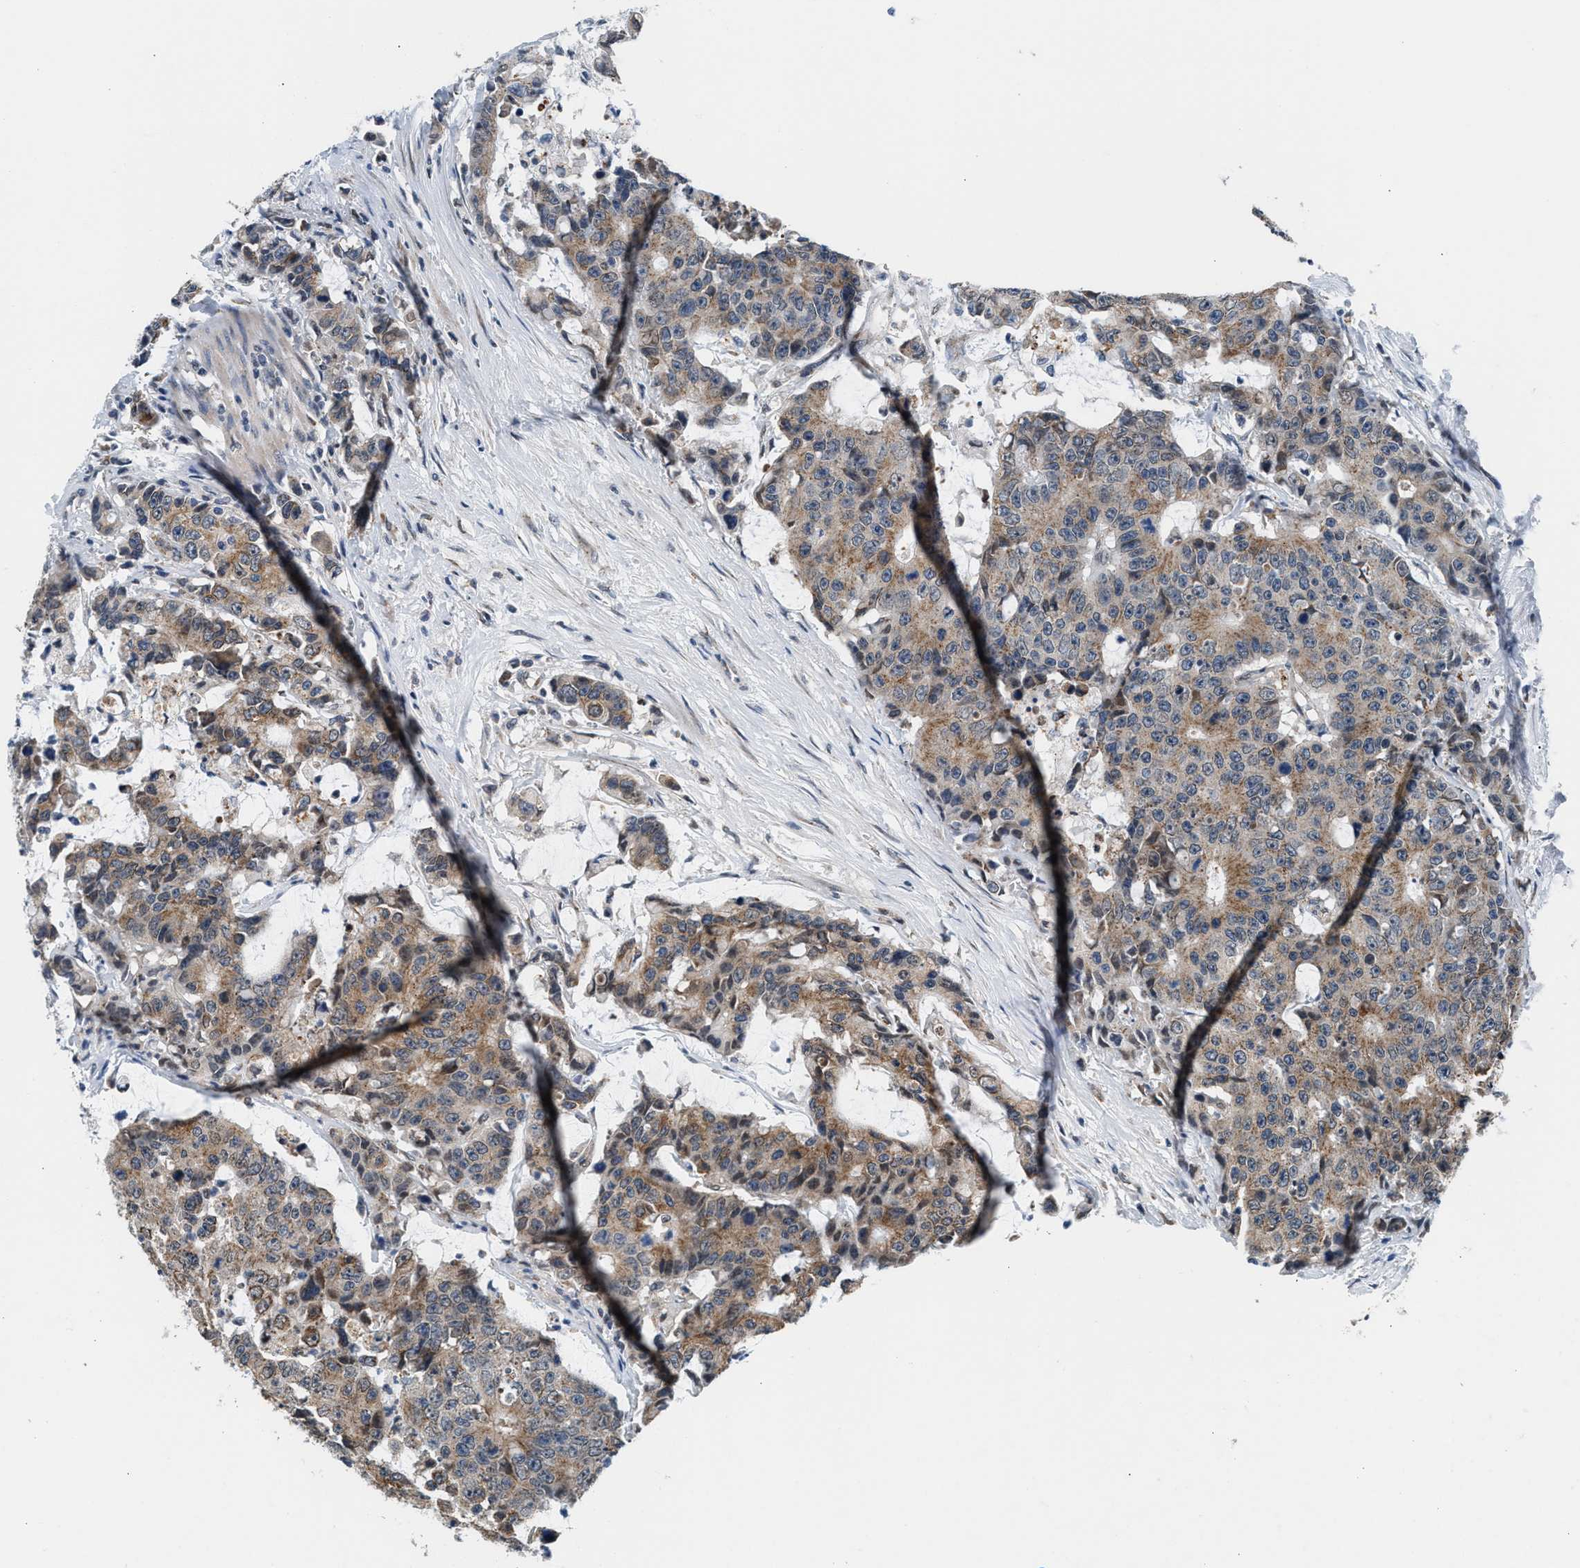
{"staining": {"intensity": "moderate", "quantity": ">75%", "location": "cytoplasmic/membranous"}, "tissue": "colorectal cancer", "cell_type": "Tumor cells", "image_type": "cancer", "snomed": [{"axis": "morphology", "description": "Adenocarcinoma, NOS"}, {"axis": "topography", "description": "Colon"}], "caption": "Colorectal adenocarcinoma was stained to show a protein in brown. There is medium levels of moderate cytoplasmic/membranous positivity in approximately >75% of tumor cells. The protein of interest is shown in brown color, while the nuclei are stained blue.", "gene": "KCNMB2", "patient": {"sex": "female", "age": 86}}